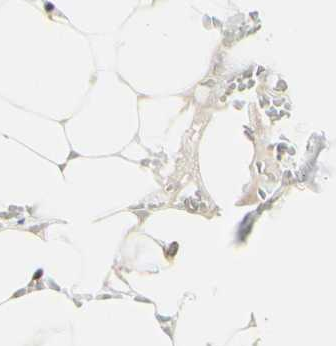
{"staining": {"intensity": "moderate", "quantity": ">75%", "location": "nuclear"}, "tissue": "adipose tissue", "cell_type": "Adipocytes", "image_type": "normal", "snomed": [{"axis": "morphology", "description": "Normal tissue, NOS"}, {"axis": "topography", "description": "Peripheral nerve tissue"}], "caption": "Adipose tissue stained for a protein (brown) exhibits moderate nuclear positive positivity in about >75% of adipocytes.", "gene": "SUFU", "patient": {"sex": "male", "age": 70}}